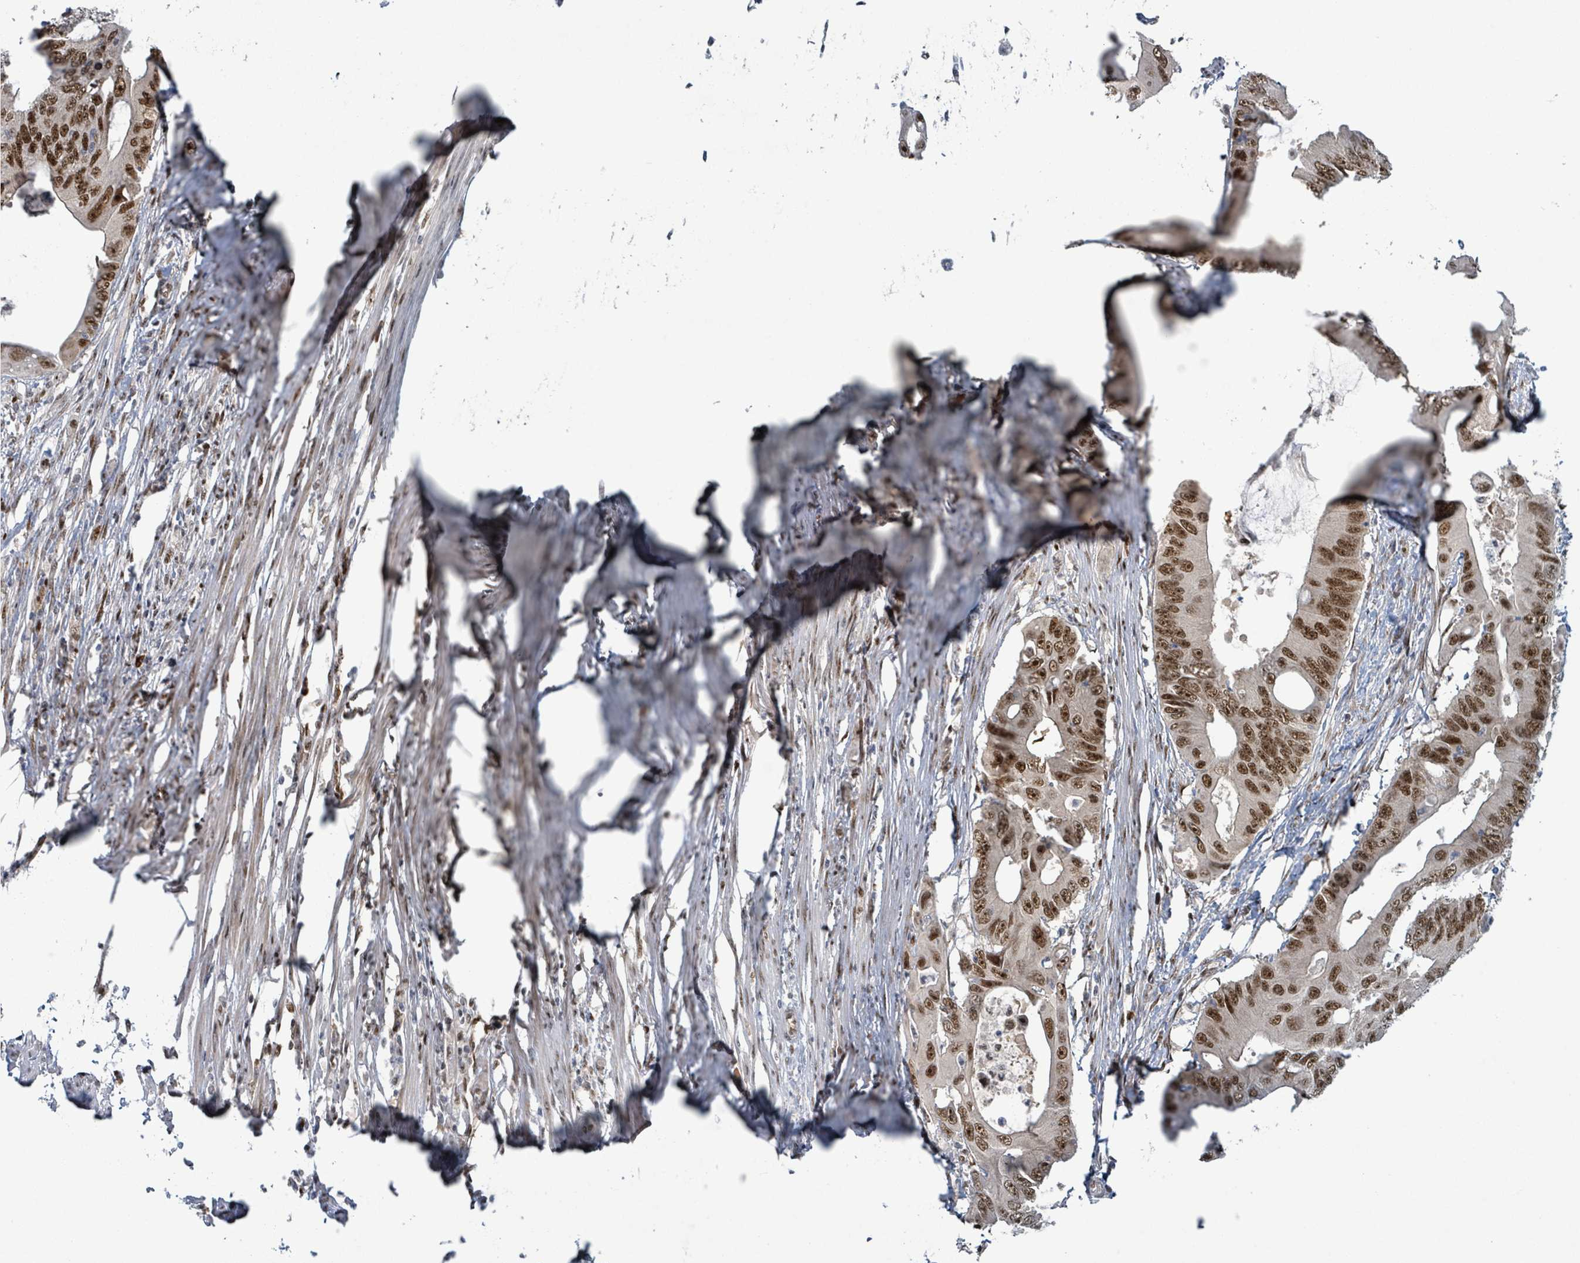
{"staining": {"intensity": "strong", "quantity": ">75%", "location": "nuclear"}, "tissue": "colorectal cancer", "cell_type": "Tumor cells", "image_type": "cancer", "snomed": [{"axis": "morphology", "description": "Adenocarcinoma, NOS"}, {"axis": "topography", "description": "Colon"}], "caption": "A photomicrograph of colorectal cancer (adenocarcinoma) stained for a protein displays strong nuclear brown staining in tumor cells.", "gene": "KLF3", "patient": {"sex": "male", "age": 71}}